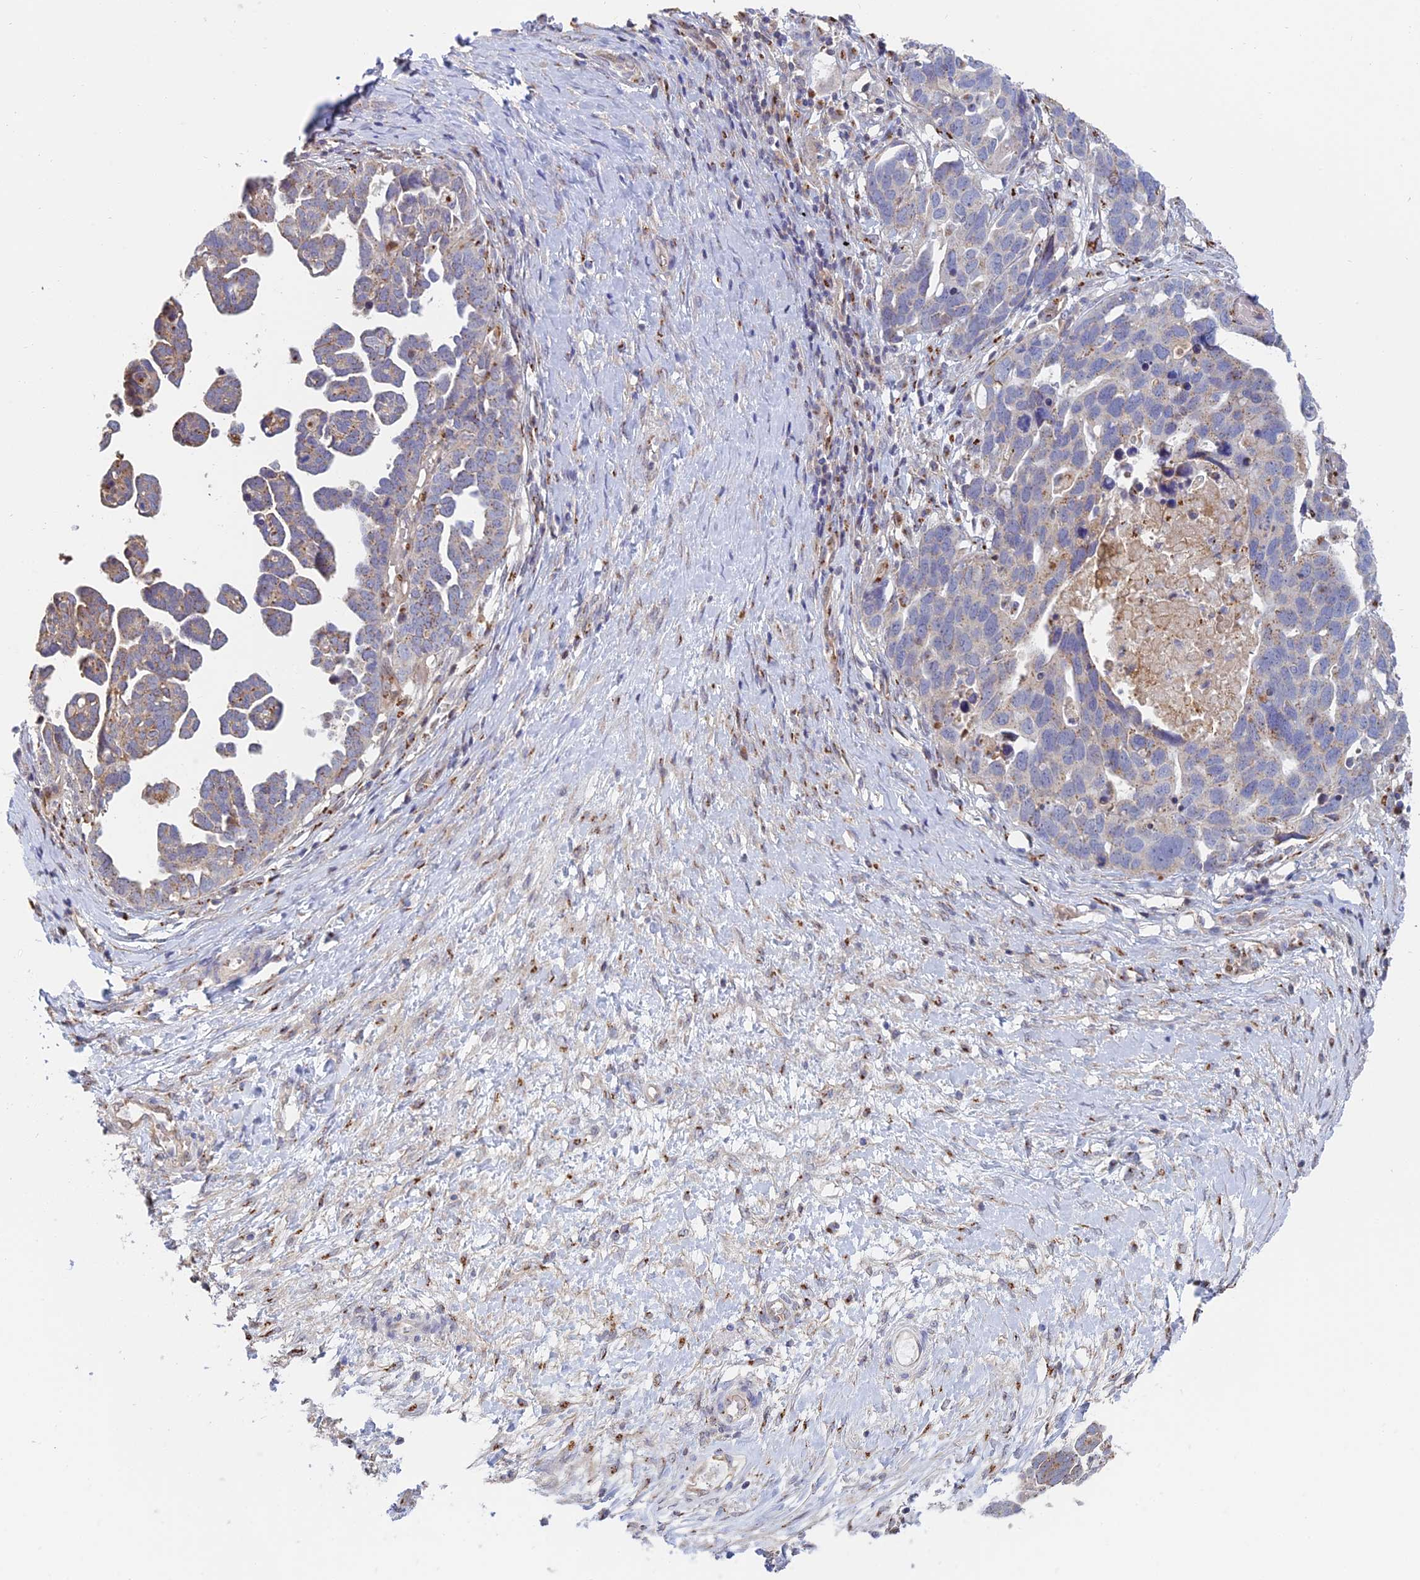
{"staining": {"intensity": "moderate", "quantity": "<25%", "location": "cytoplasmic/membranous"}, "tissue": "ovarian cancer", "cell_type": "Tumor cells", "image_type": "cancer", "snomed": [{"axis": "morphology", "description": "Cystadenocarcinoma, serous, NOS"}, {"axis": "topography", "description": "Ovary"}], "caption": "Protein staining of ovarian cancer (serous cystadenocarcinoma) tissue demonstrates moderate cytoplasmic/membranous expression in about <25% of tumor cells. The staining is performed using DAB brown chromogen to label protein expression. The nuclei are counter-stained blue using hematoxylin.", "gene": "HS2ST1", "patient": {"sex": "female", "age": 54}}